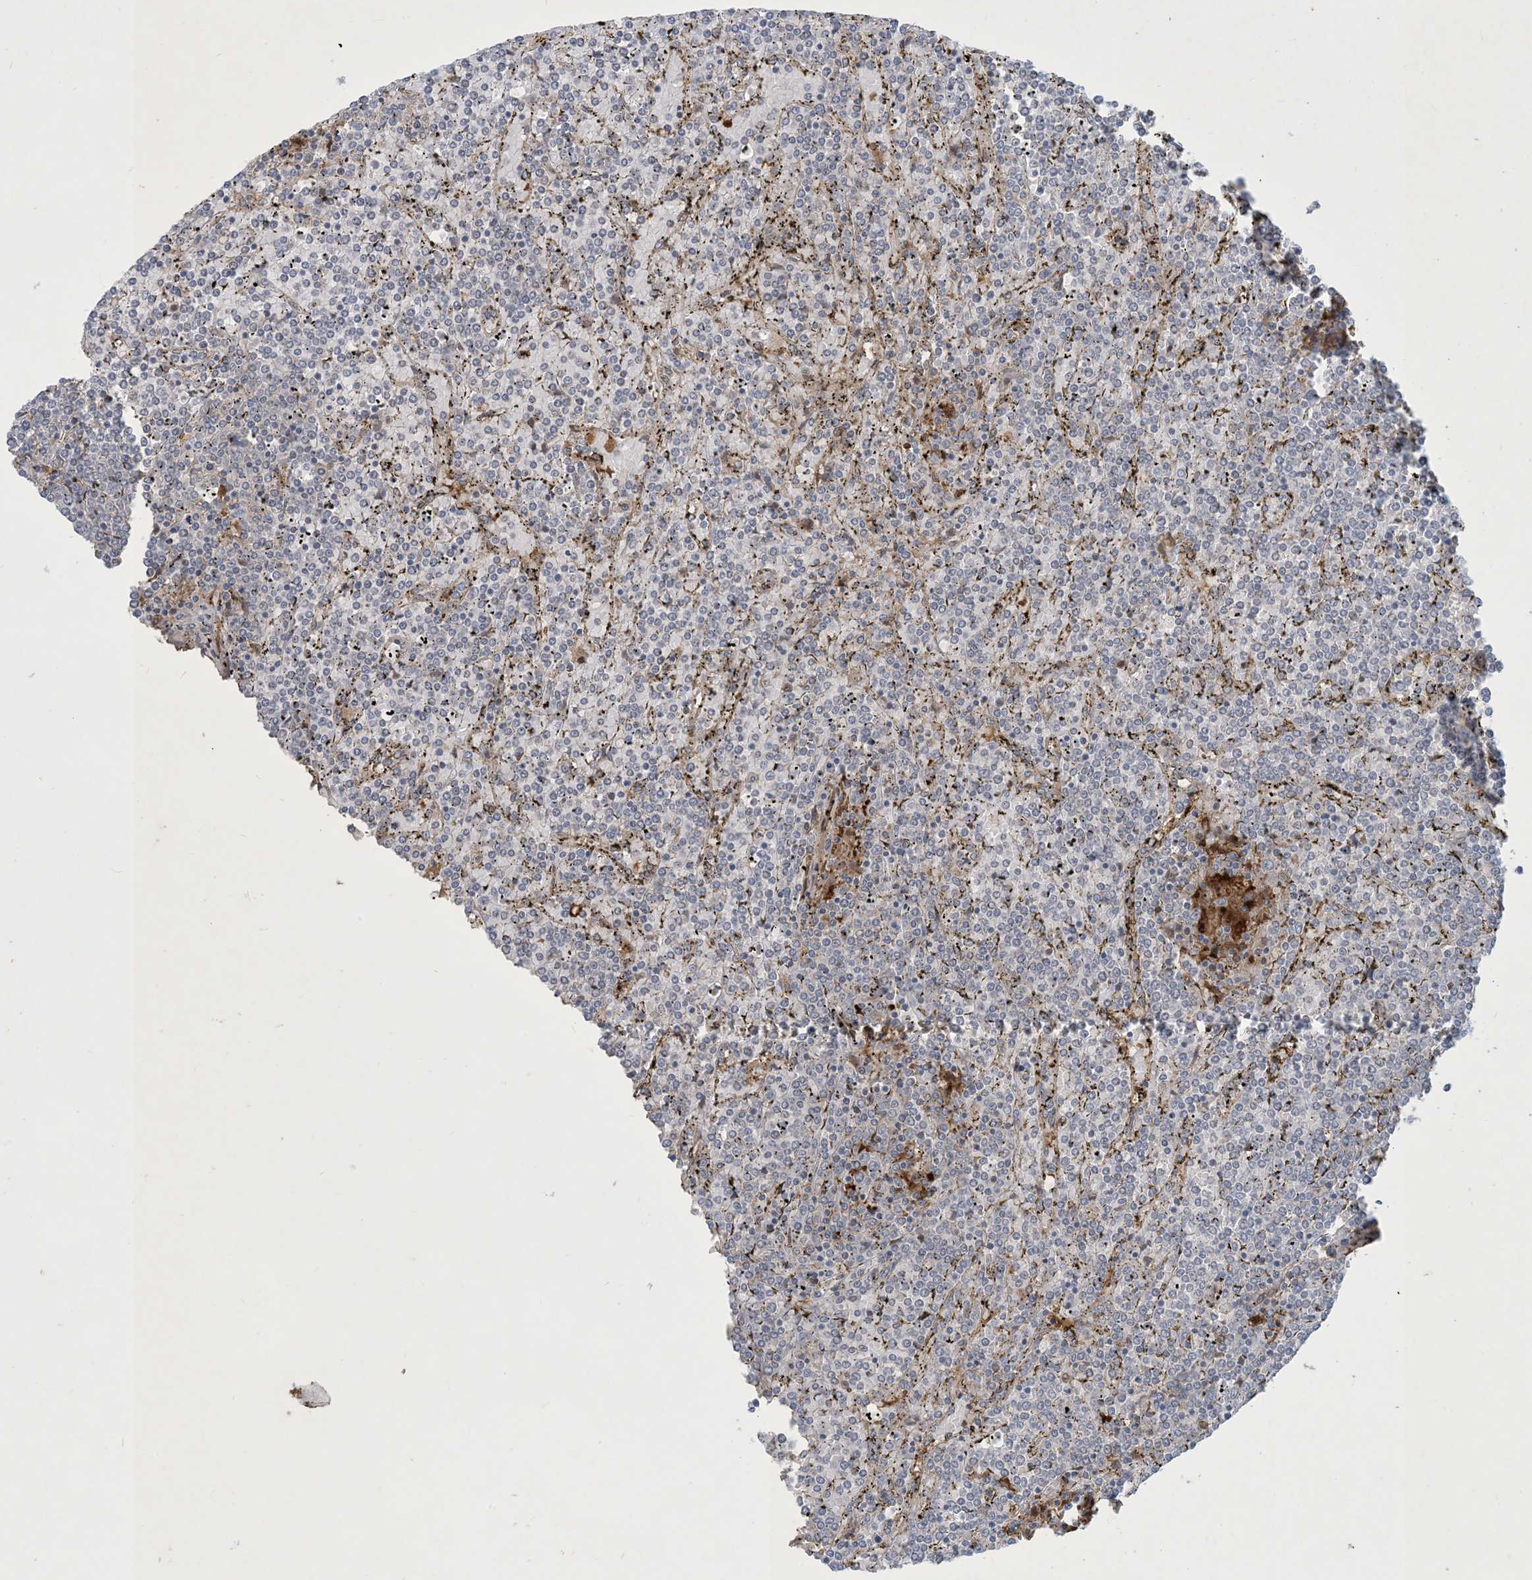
{"staining": {"intensity": "negative", "quantity": "none", "location": "none"}, "tissue": "lymphoma", "cell_type": "Tumor cells", "image_type": "cancer", "snomed": [{"axis": "morphology", "description": "Malignant lymphoma, non-Hodgkin's type, Low grade"}, {"axis": "topography", "description": "Spleen"}], "caption": "Immunohistochemistry histopathology image of neoplastic tissue: low-grade malignant lymphoma, non-Hodgkin's type stained with DAB (3,3'-diaminobenzidine) exhibits no significant protein staining in tumor cells.", "gene": "CDS1", "patient": {"sex": "female", "age": 19}}